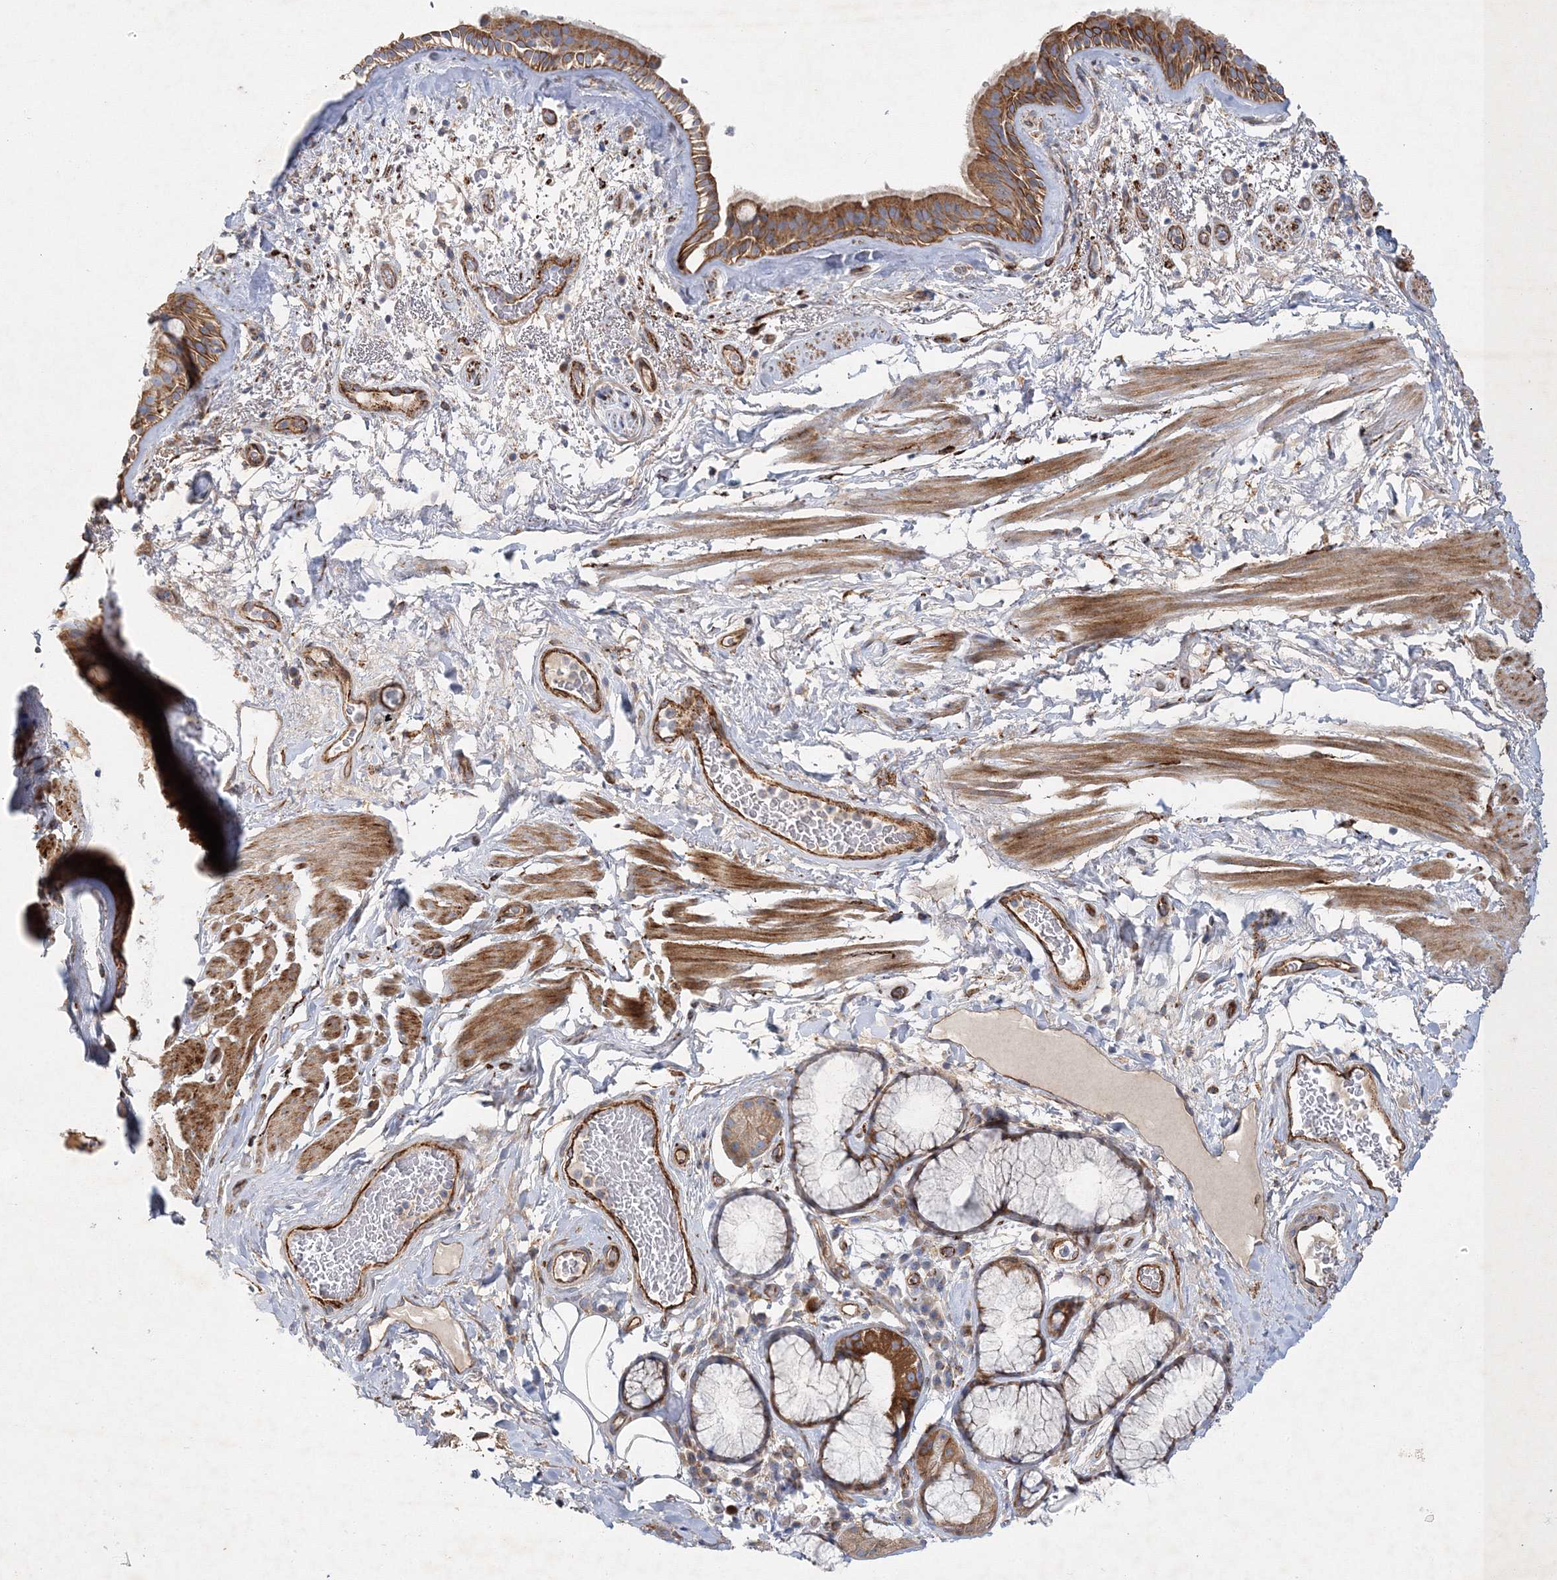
{"staining": {"intensity": "strong", "quantity": ">75%", "location": "cytoplasmic/membranous"}, "tissue": "bronchus", "cell_type": "Respiratory epithelial cells", "image_type": "normal", "snomed": [{"axis": "morphology", "description": "Normal tissue, NOS"}, {"axis": "topography", "description": "Cartilage tissue"}], "caption": "Immunohistochemical staining of unremarkable bronchus demonstrates >75% levels of strong cytoplasmic/membranous protein positivity in approximately >75% of respiratory epithelial cells.", "gene": "ZFYVE16", "patient": {"sex": "female", "age": 63}}